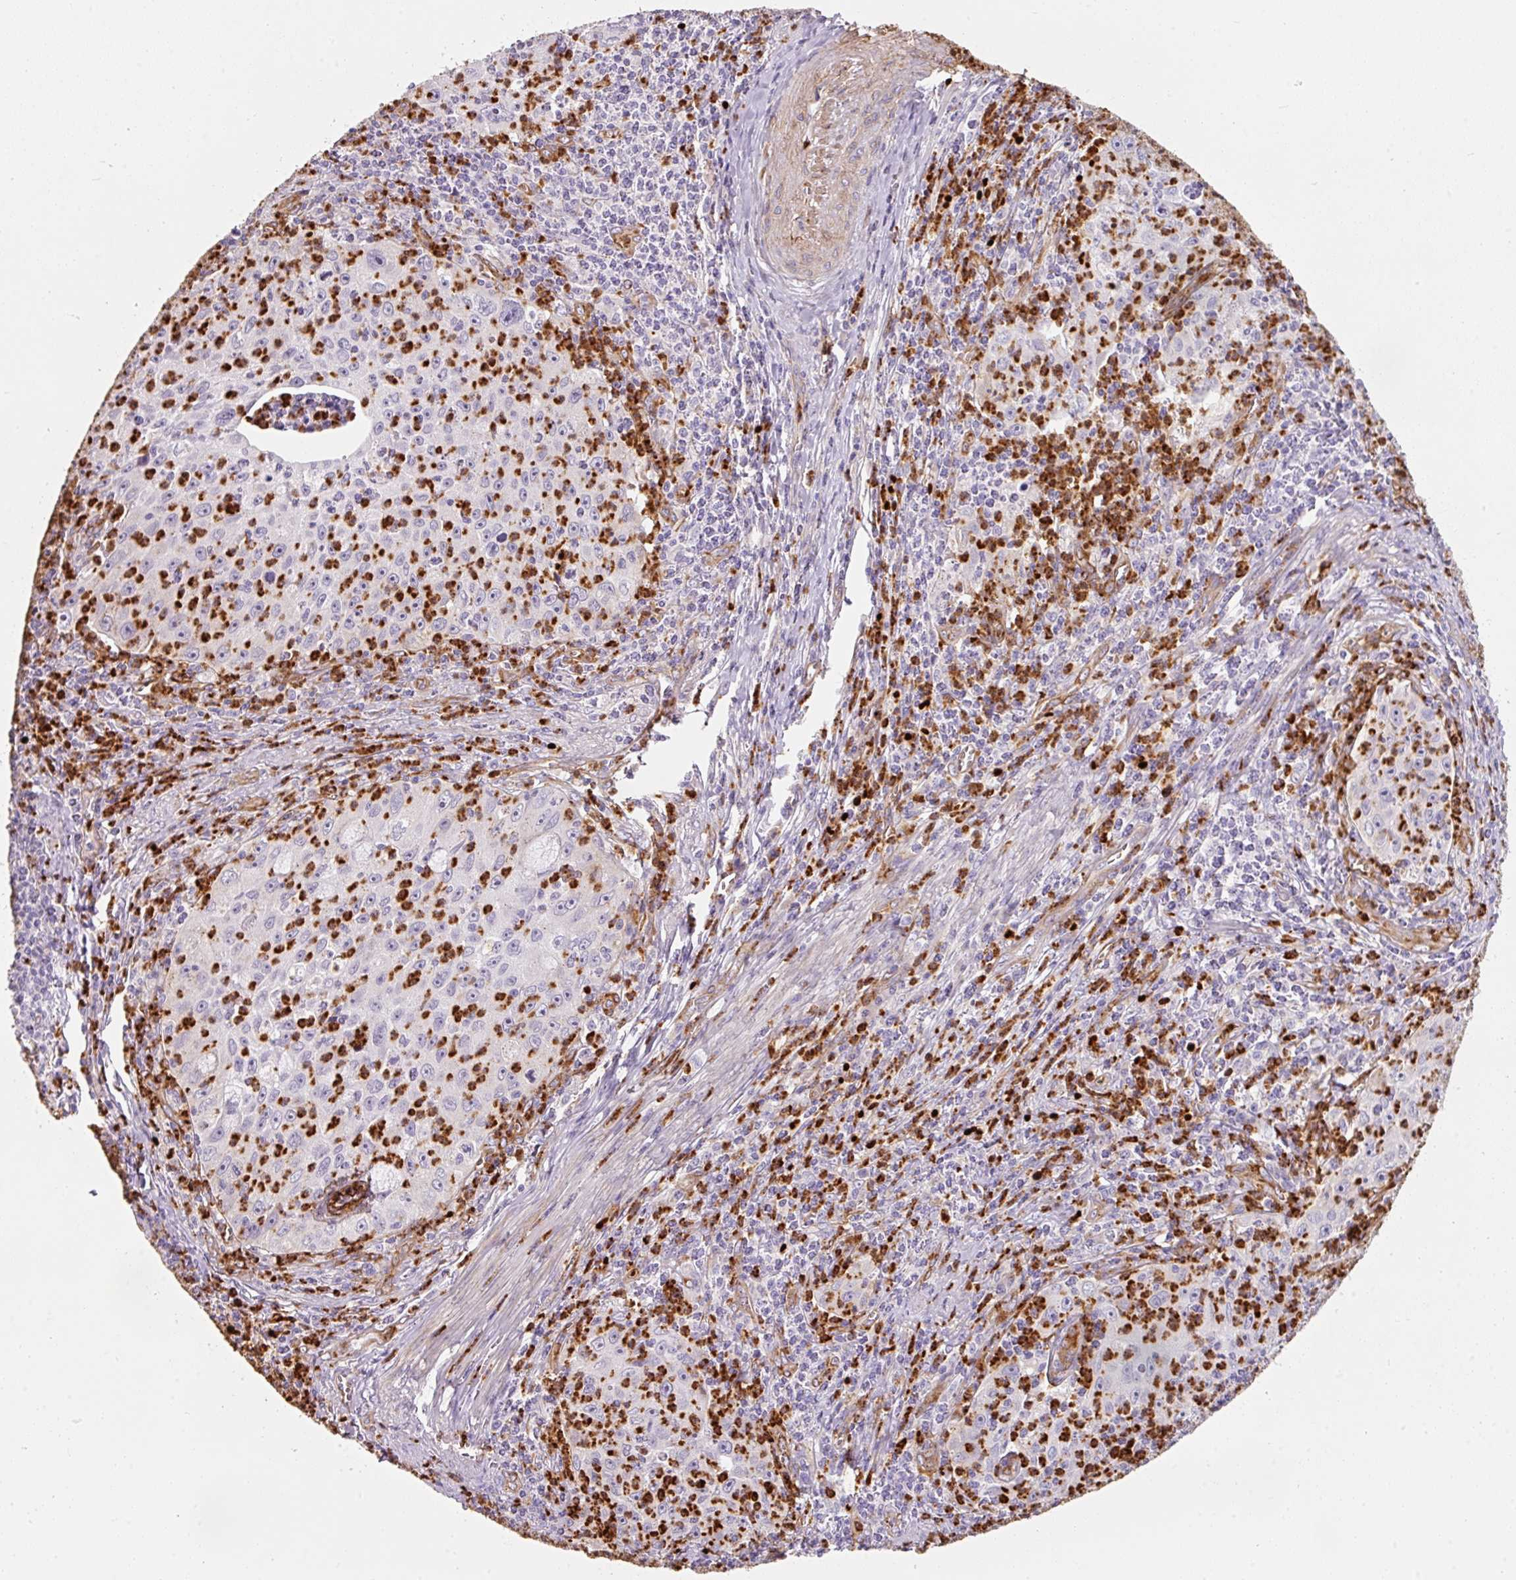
{"staining": {"intensity": "negative", "quantity": "none", "location": "none"}, "tissue": "cervical cancer", "cell_type": "Tumor cells", "image_type": "cancer", "snomed": [{"axis": "morphology", "description": "Squamous cell carcinoma, NOS"}, {"axis": "topography", "description": "Cervix"}], "caption": "Tumor cells show no significant staining in cervical squamous cell carcinoma.", "gene": "LOXL4", "patient": {"sex": "female", "age": 30}}